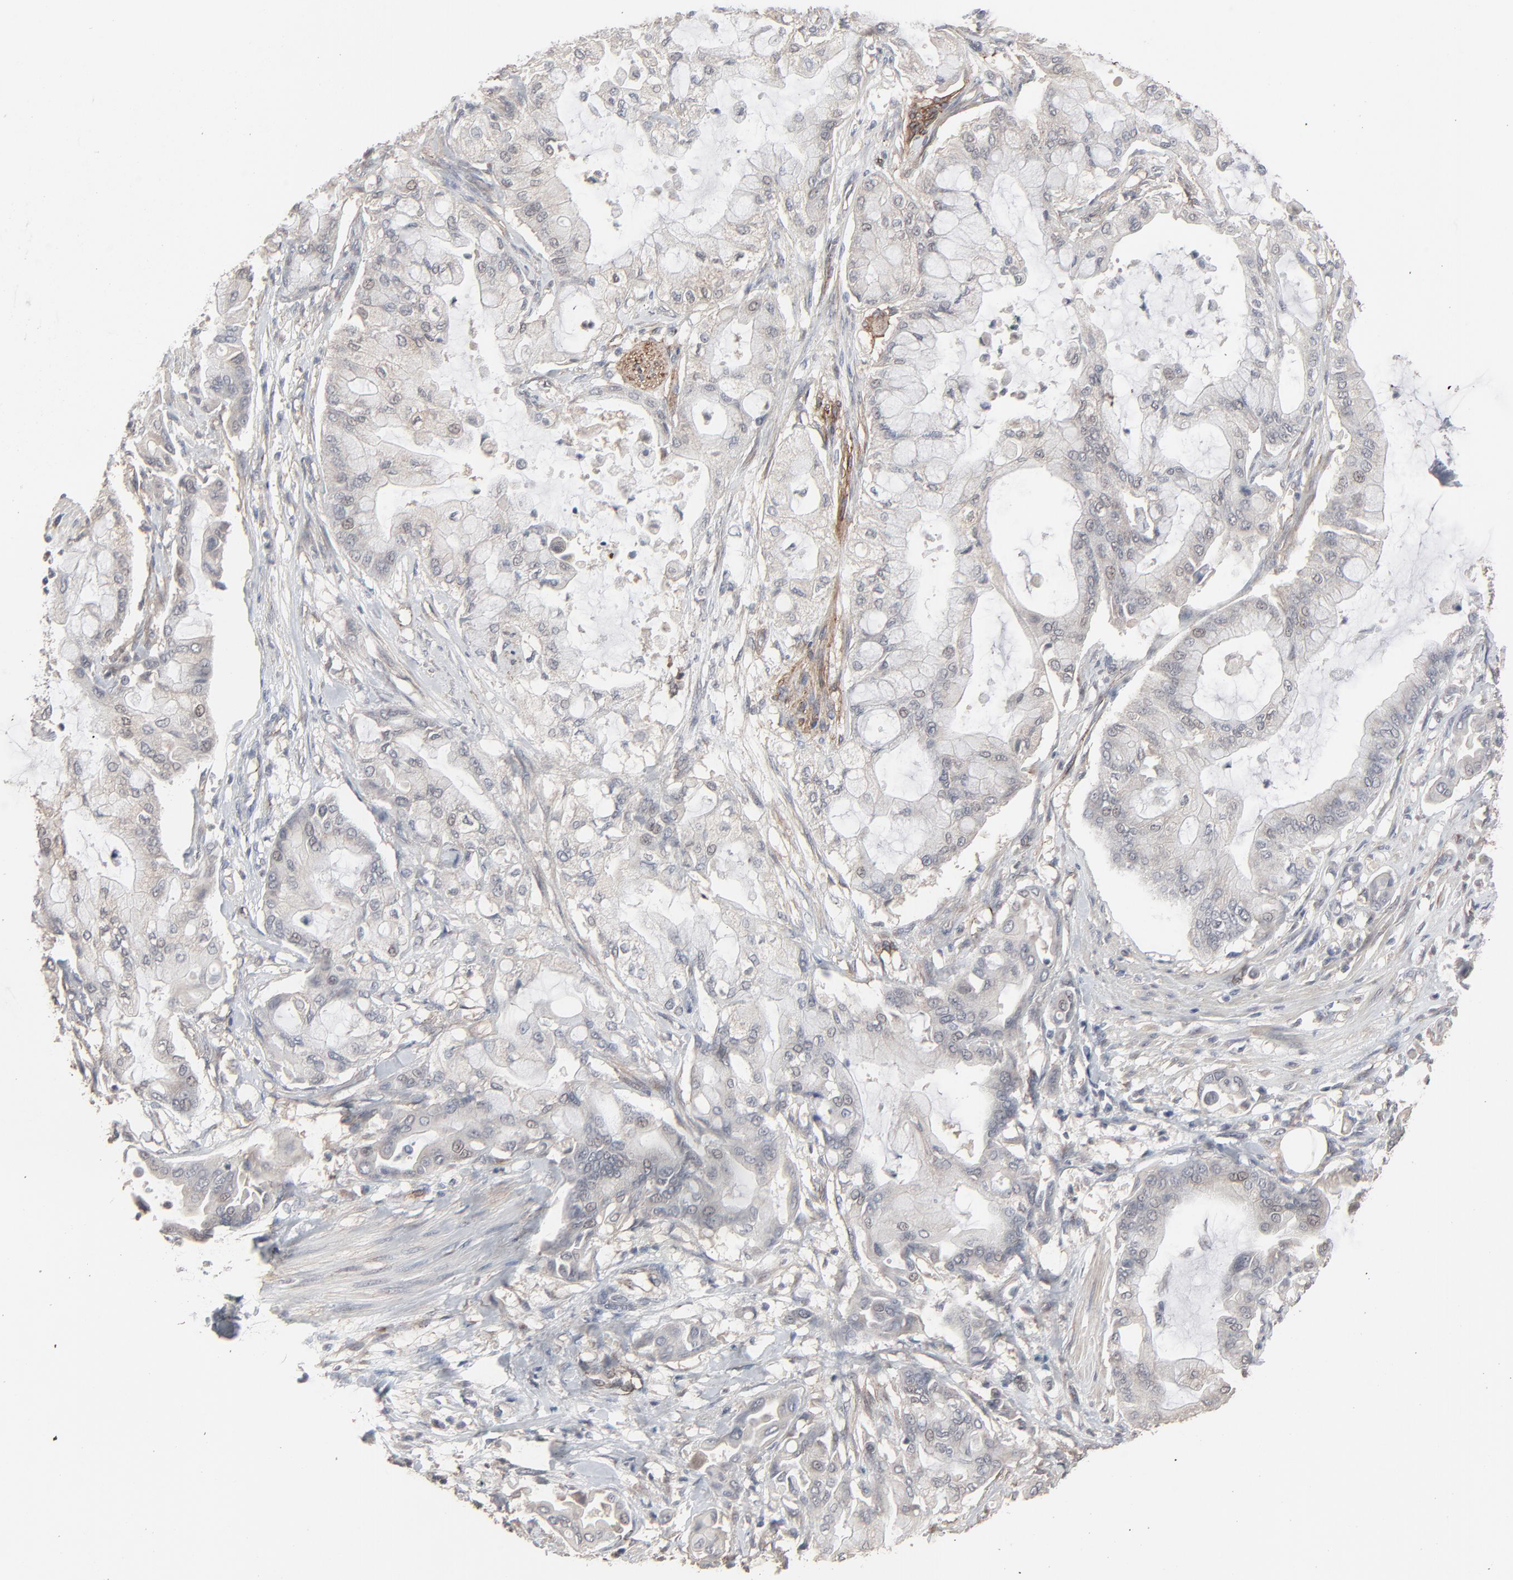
{"staining": {"intensity": "negative", "quantity": "none", "location": "none"}, "tissue": "pancreatic cancer", "cell_type": "Tumor cells", "image_type": "cancer", "snomed": [{"axis": "morphology", "description": "Adenocarcinoma, NOS"}, {"axis": "morphology", "description": "Adenocarcinoma, metastatic, NOS"}, {"axis": "topography", "description": "Lymph node"}, {"axis": "topography", "description": "Pancreas"}, {"axis": "topography", "description": "Duodenum"}], "caption": "This is an IHC photomicrograph of human pancreatic cancer. There is no positivity in tumor cells.", "gene": "JAM3", "patient": {"sex": "female", "age": 64}}